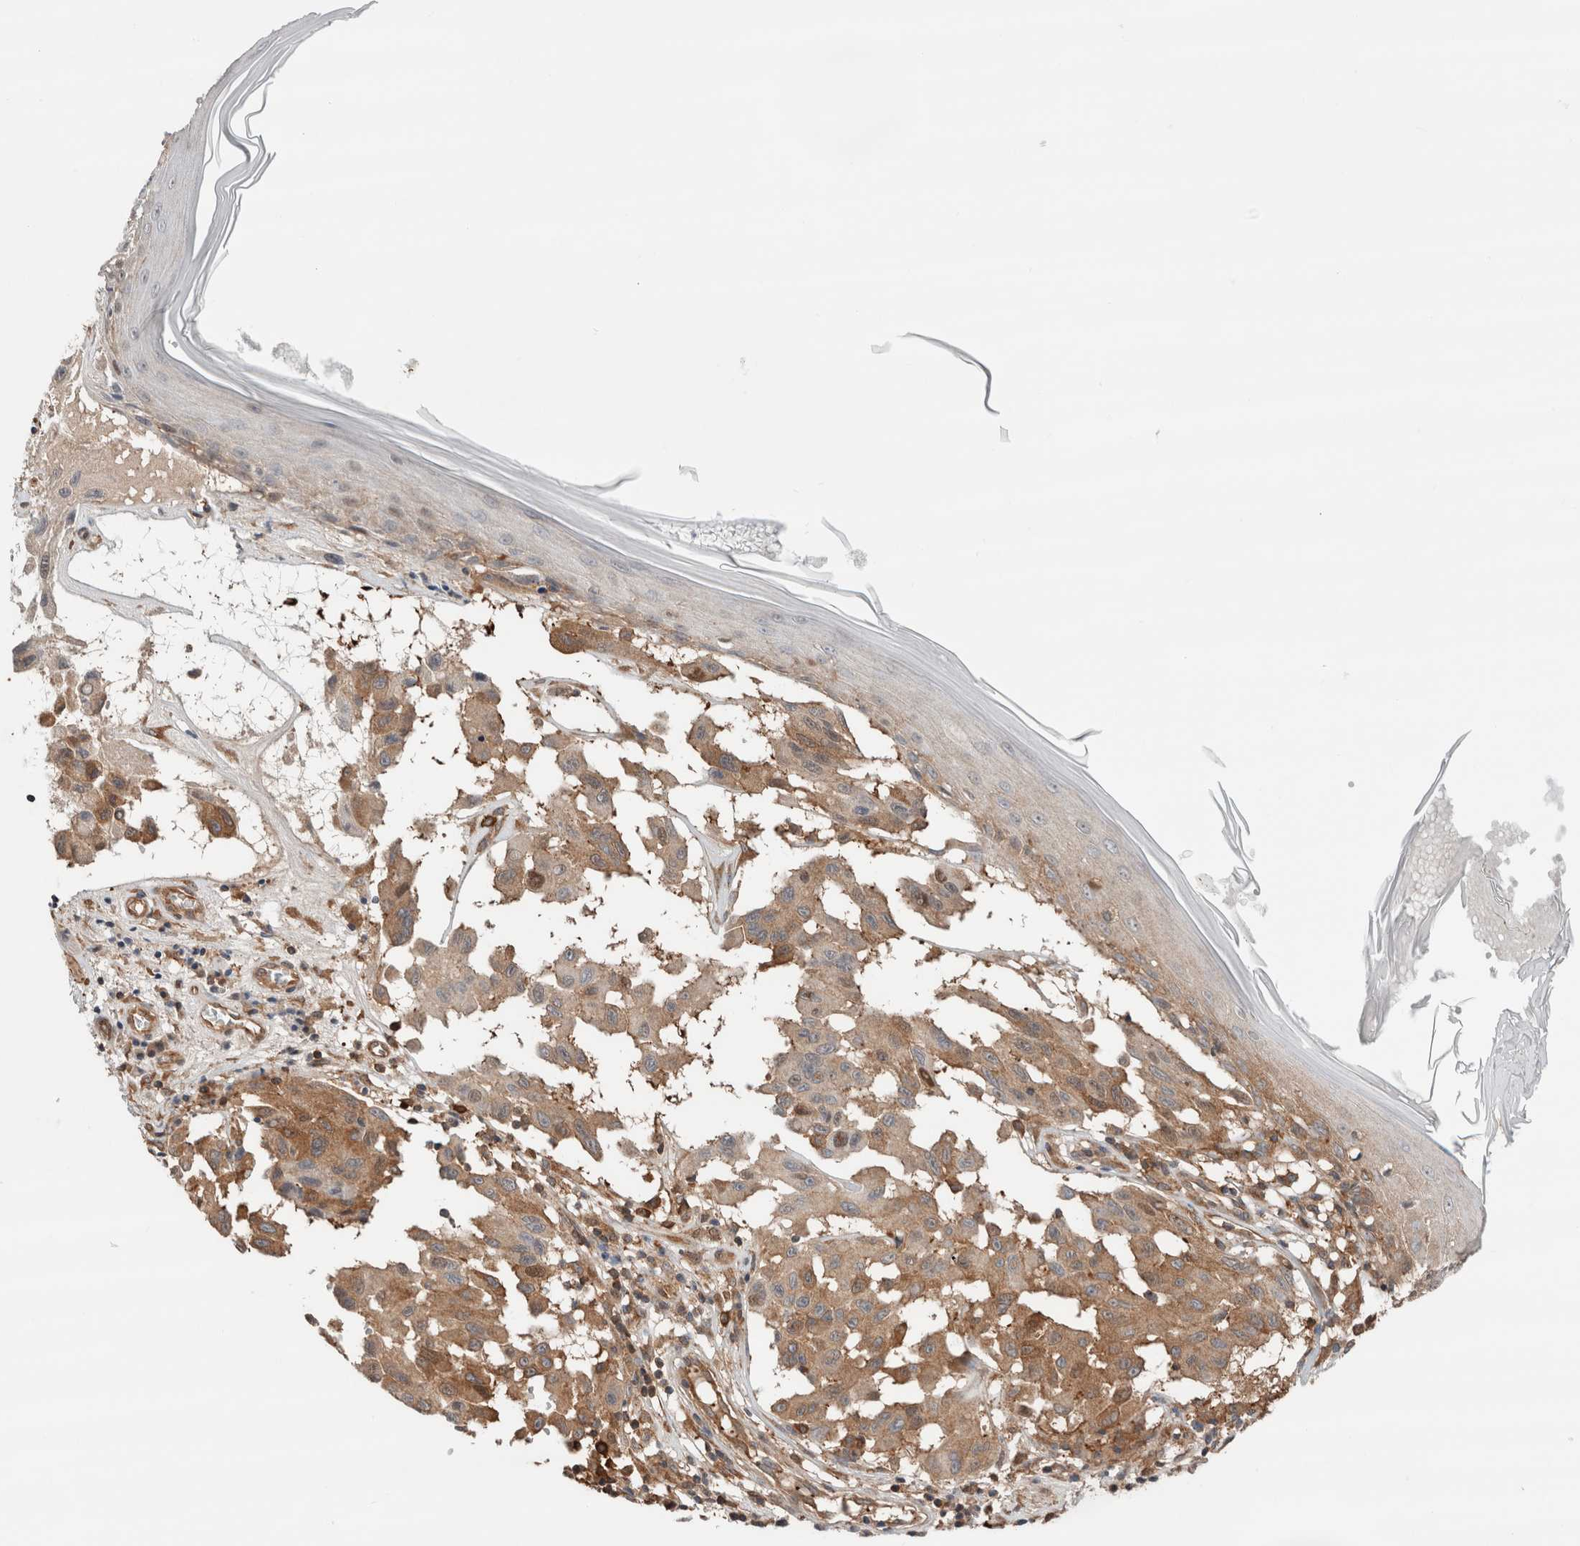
{"staining": {"intensity": "moderate", "quantity": ">75%", "location": "cytoplasmic/membranous"}, "tissue": "melanoma", "cell_type": "Tumor cells", "image_type": "cancer", "snomed": [{"axis": "morphology", "description": "Malignant melanoma, NOS"}, {"axis": "topography", "description": "Skin"}], "caption": "Approximately >75% of tumor cells in malignant melanoma reveal moderate cytoplasmic/membranous protein staining as visualized by brown immunohistochemical staining.", "gene": "XPNPEP1", "patient": {"sex": "male", "age": 30}}